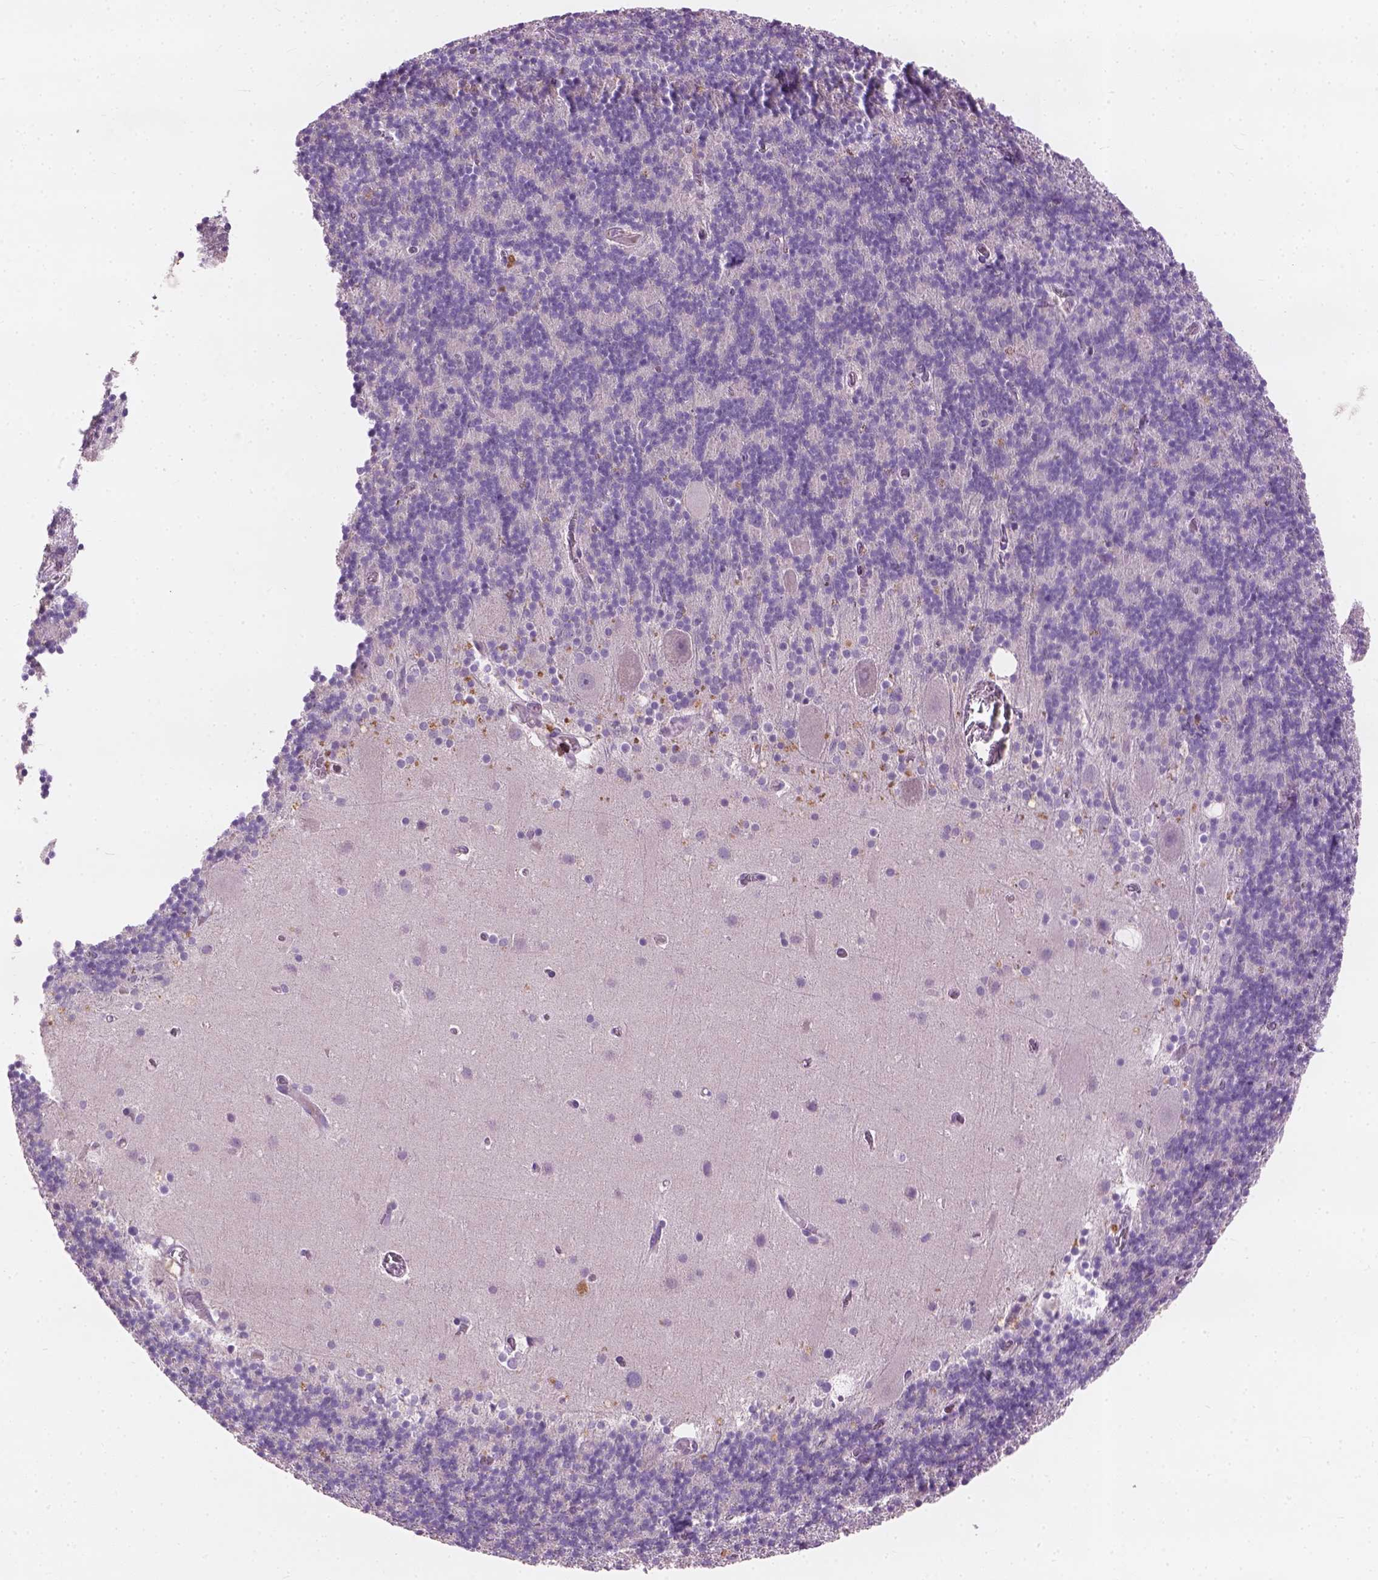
{"staining": {"intensity": "negative", "quantity": "none", "location": "none"}, "tissue": "cerebellum", "cell_type": "Cells in granular layer", "image_type": "normal", "snomed": [{"axis": "morphology", "description": "Normal tissue, NOS"}, {"axis": "topography", "description": "Cerebellum"}], "caption": "DAB (3,3'-diaminobenzidine) immunohistochemical staining of normal human cerebellum exhibits no significant positivity in cells in granular layer.", "gene": "KRT17", "patient": {"sex": "male", "age": 70}}